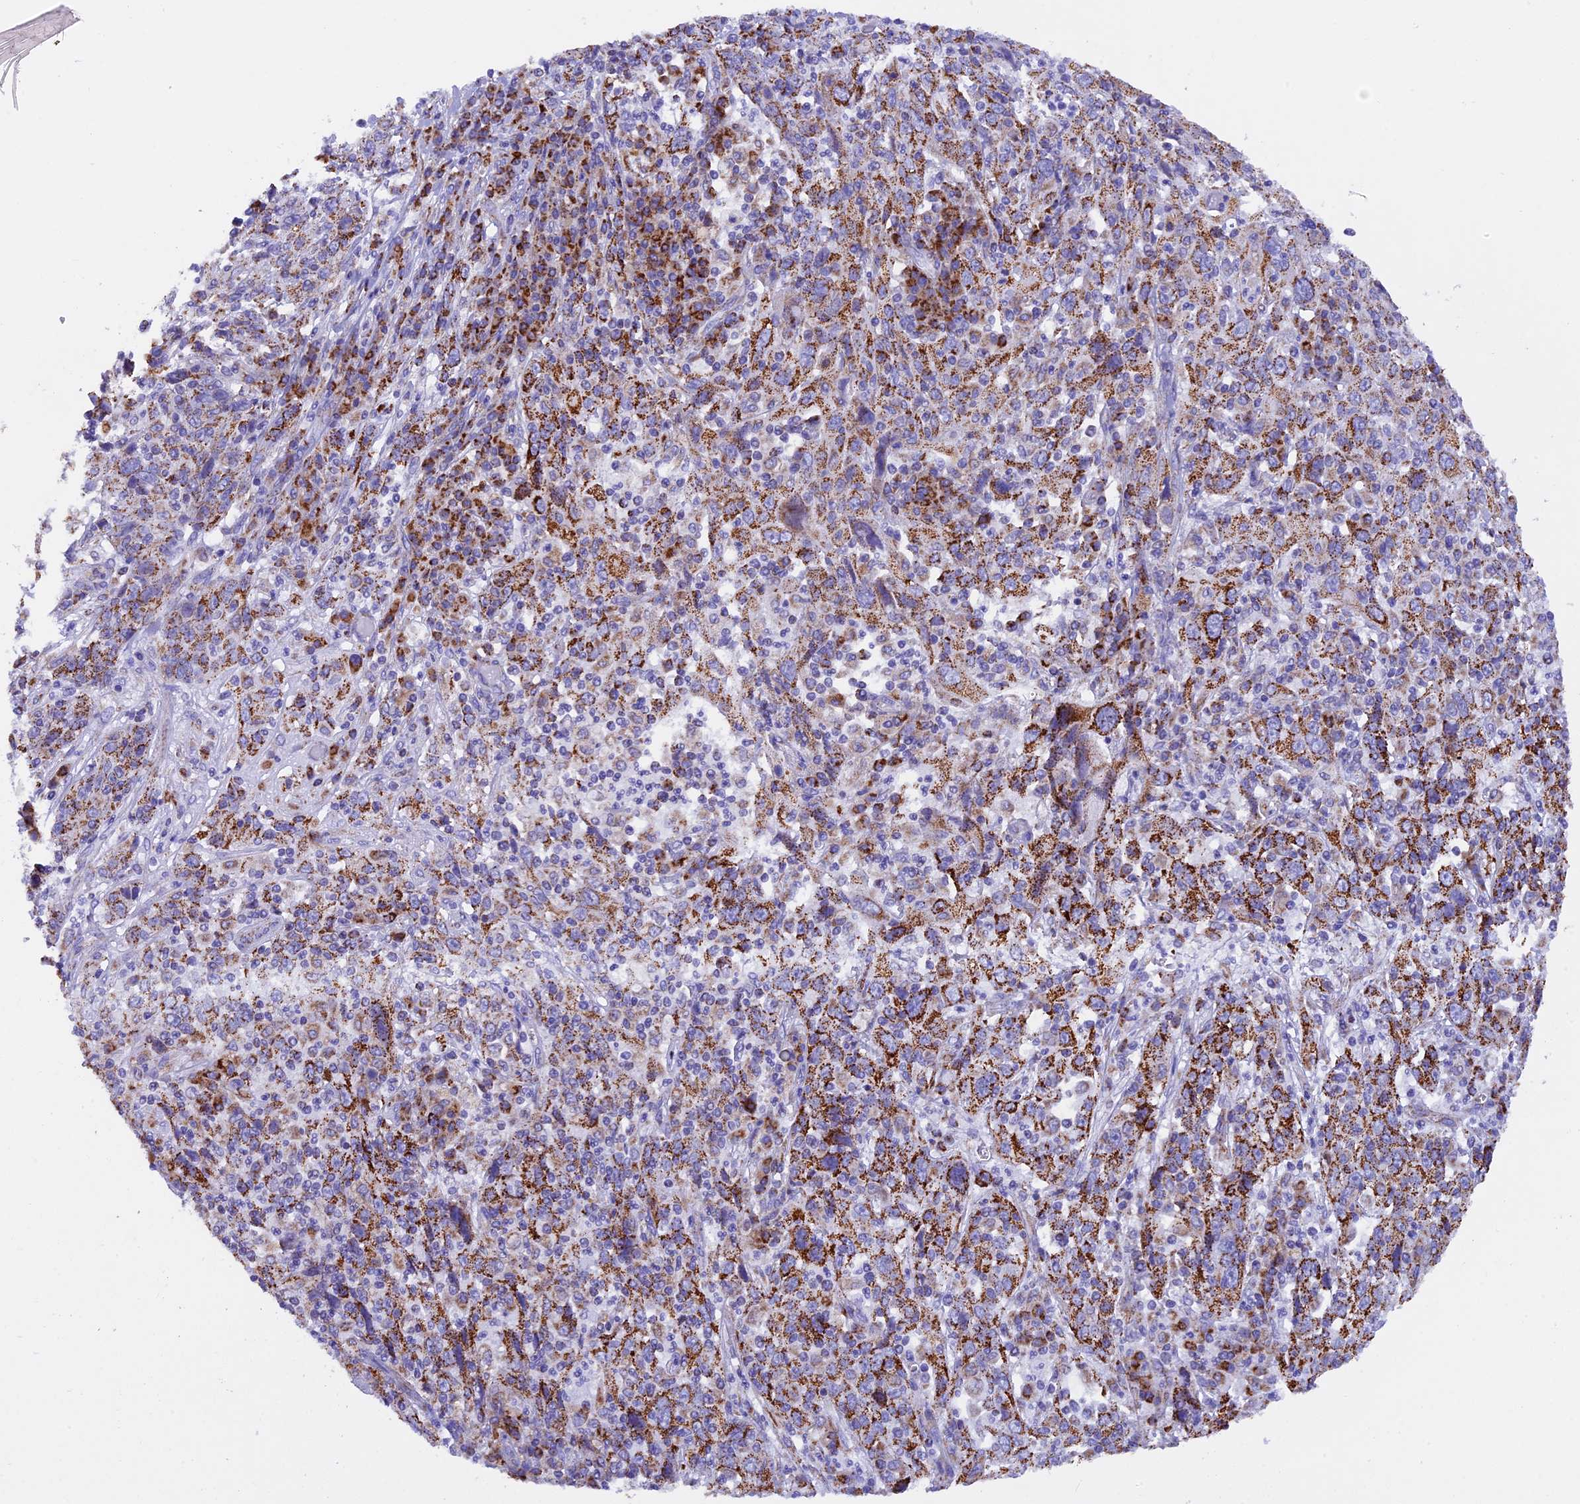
{"staining": {"intensity": "strong", "quantity": ">75%", "location": "cytoplasmic/membranous"}, "tissue": "cervical cancer", "cell_type": "Tumor cells", "image_type": "cancer", "snomed": [{"axis": "morphology", "description": "Squamous cell carcinoma, NOS"}, {"axis": "topography", "description": "Cervix"}], "caption": "A high amount of strong cytoplasmic/membranous staining is seen in about >75% of tumor cells in squamous cell carcinoma (cervical) tissue.", "gene": "SLC8B1", "patient": {"sex": "female", "age": 46}}